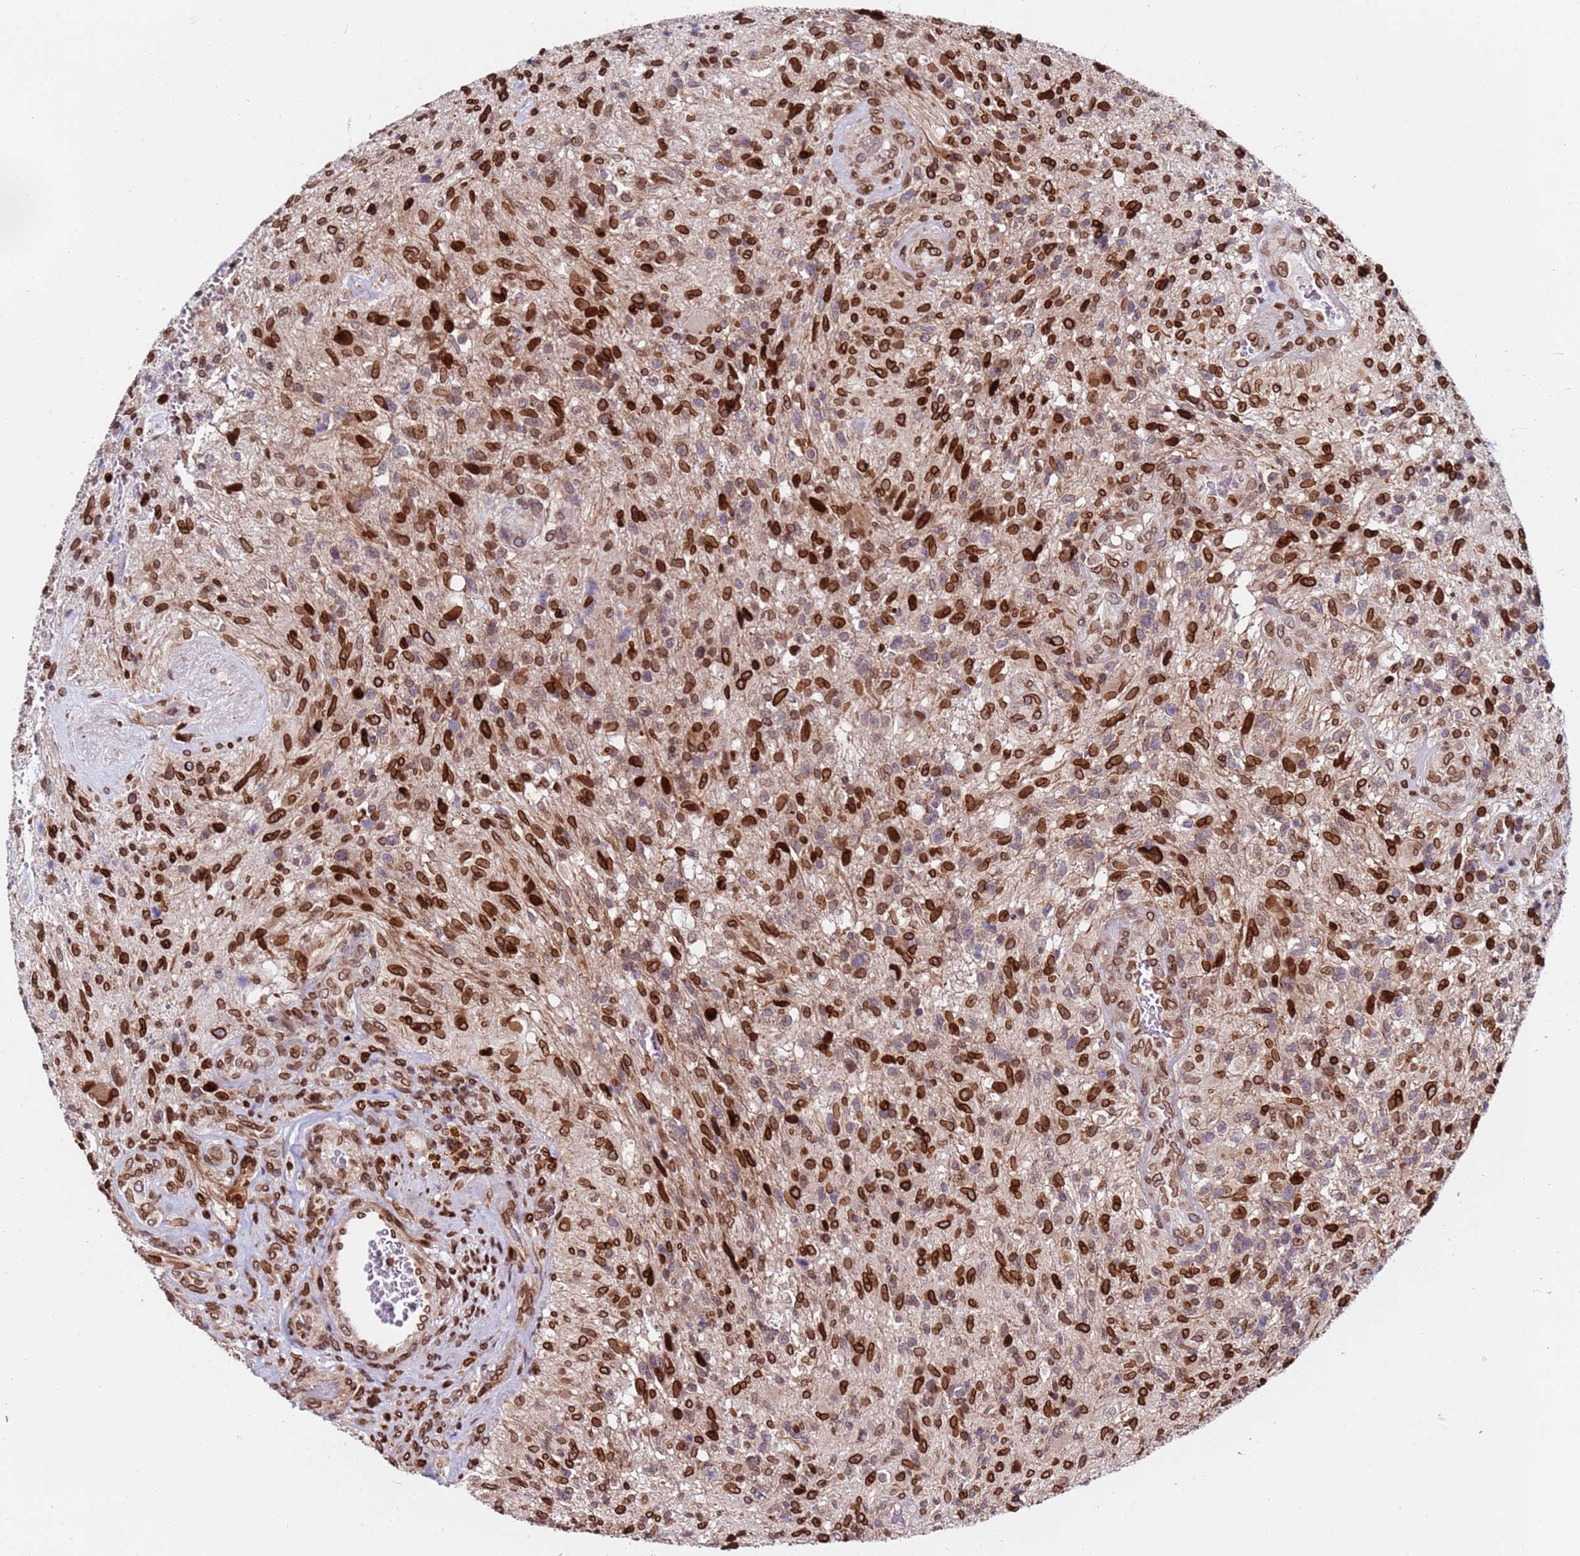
{"staining": {"intensity": "strong", "quantity": ">75%", "location": "cytoplasmic/membranous,nuclear"}, "tissue": "glioma", "cell_type": "Tumor cells", "image_type": "cancer", "snomed": [{"axis": "morphology", "description": "Glioma, malignant, High grade"}, {"axis": "topography", "description": "Brain"}], "caption": "Human malignant glioma (high-grade) stained with a protein marker demonstrates strong staining in tumor cells.", "gene": "TOR1AIP1", "patient": {"sex": "male", "age": 56}}